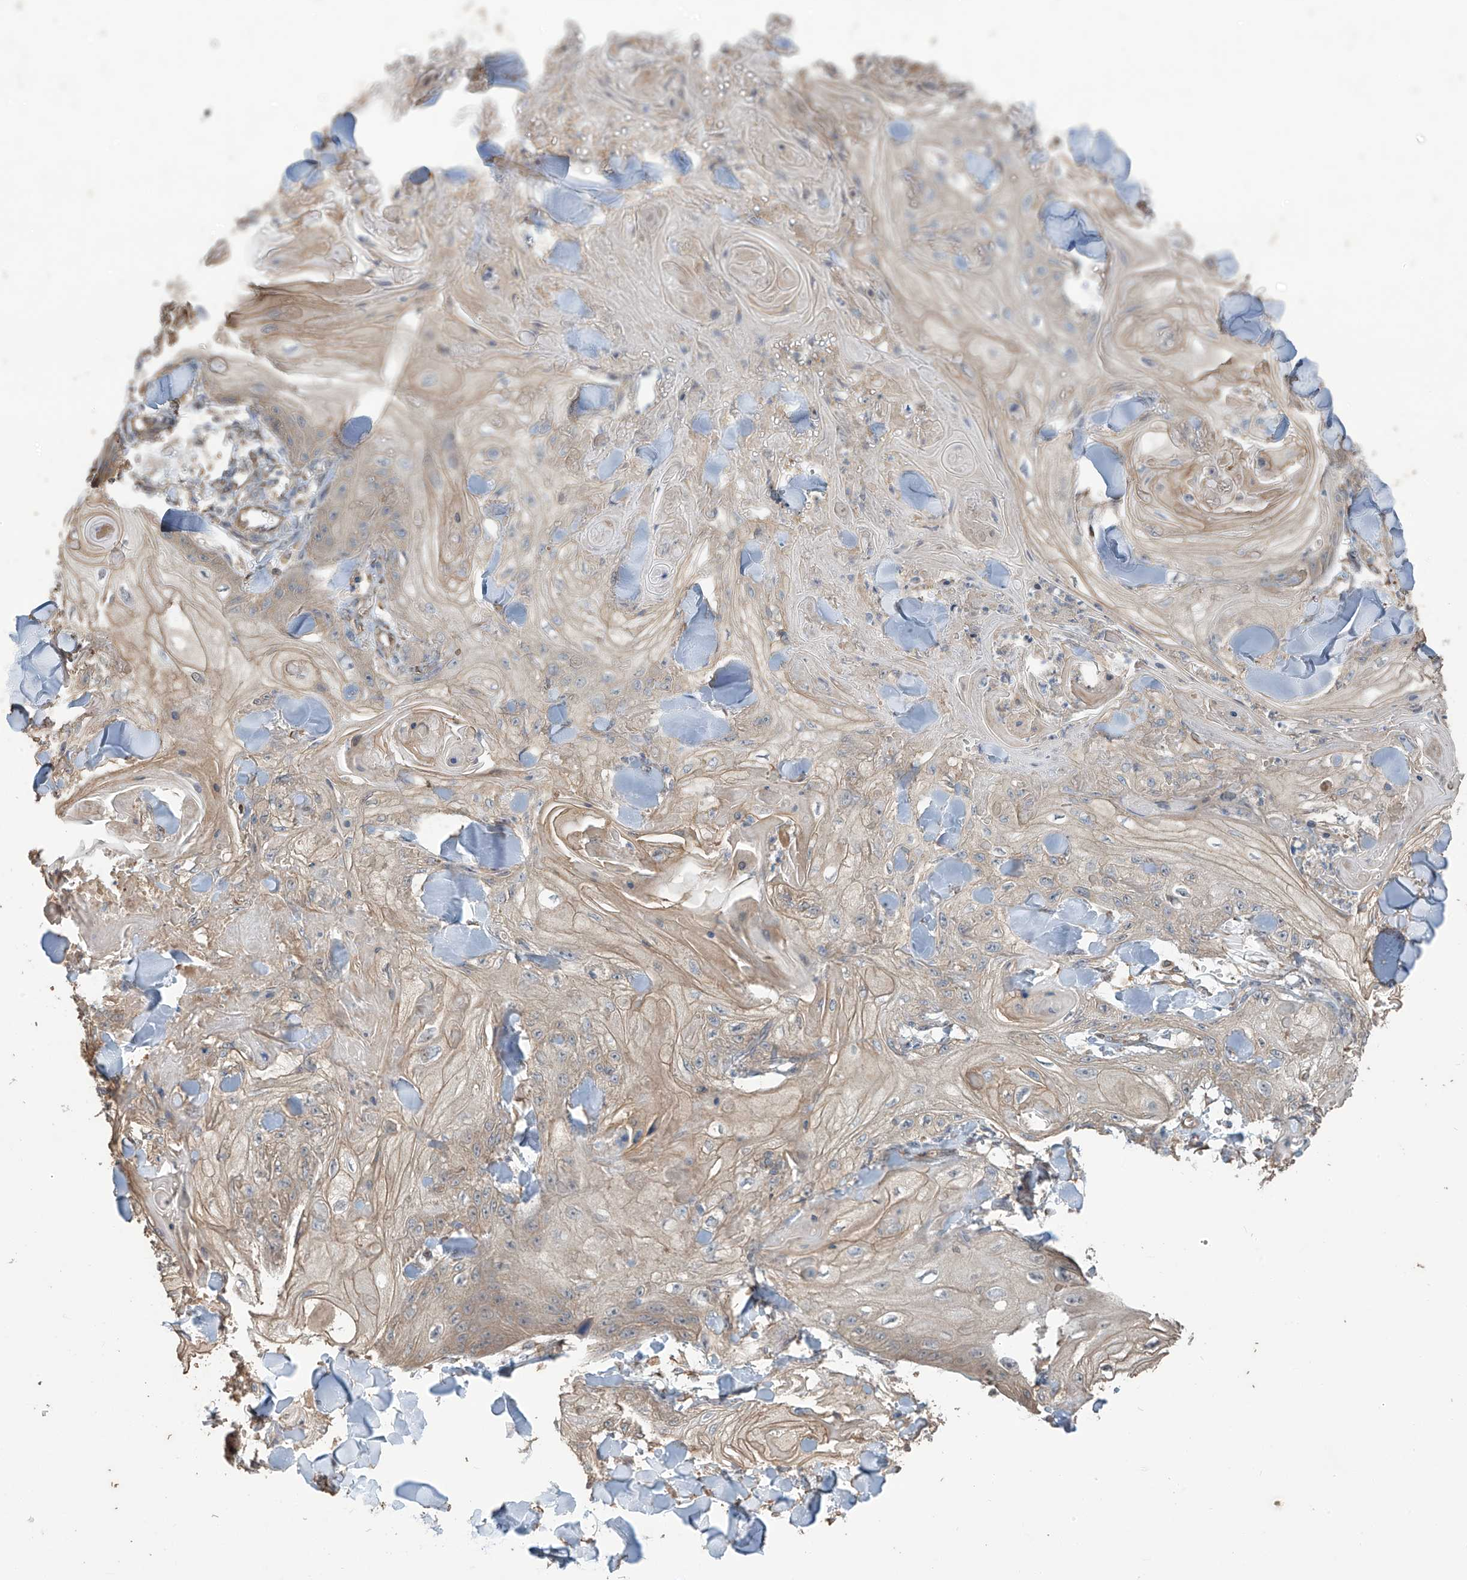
{"staining": {"intensity": "weak", "quantity": ">75%", "location": "cytoplasmic/membranous"}, "tissue": "skin cancer", "cell_type": "Tumor cells", "image_type": "cancer", "snomed": [{"axis": "morphology", "description": "Squamous cell carcinoma, NOS"}, {"axis": "topography", "description": "Skin"}], "caption": "Skin cancer (squamous cell carcinoma) tissue displays weak cytoplasmic/membranous expression in approximately >75% of tumor cells, visualized by immunohistochemistry.", "gene": "AGBL5", "patient": {"sex": "male", "age": 74}}